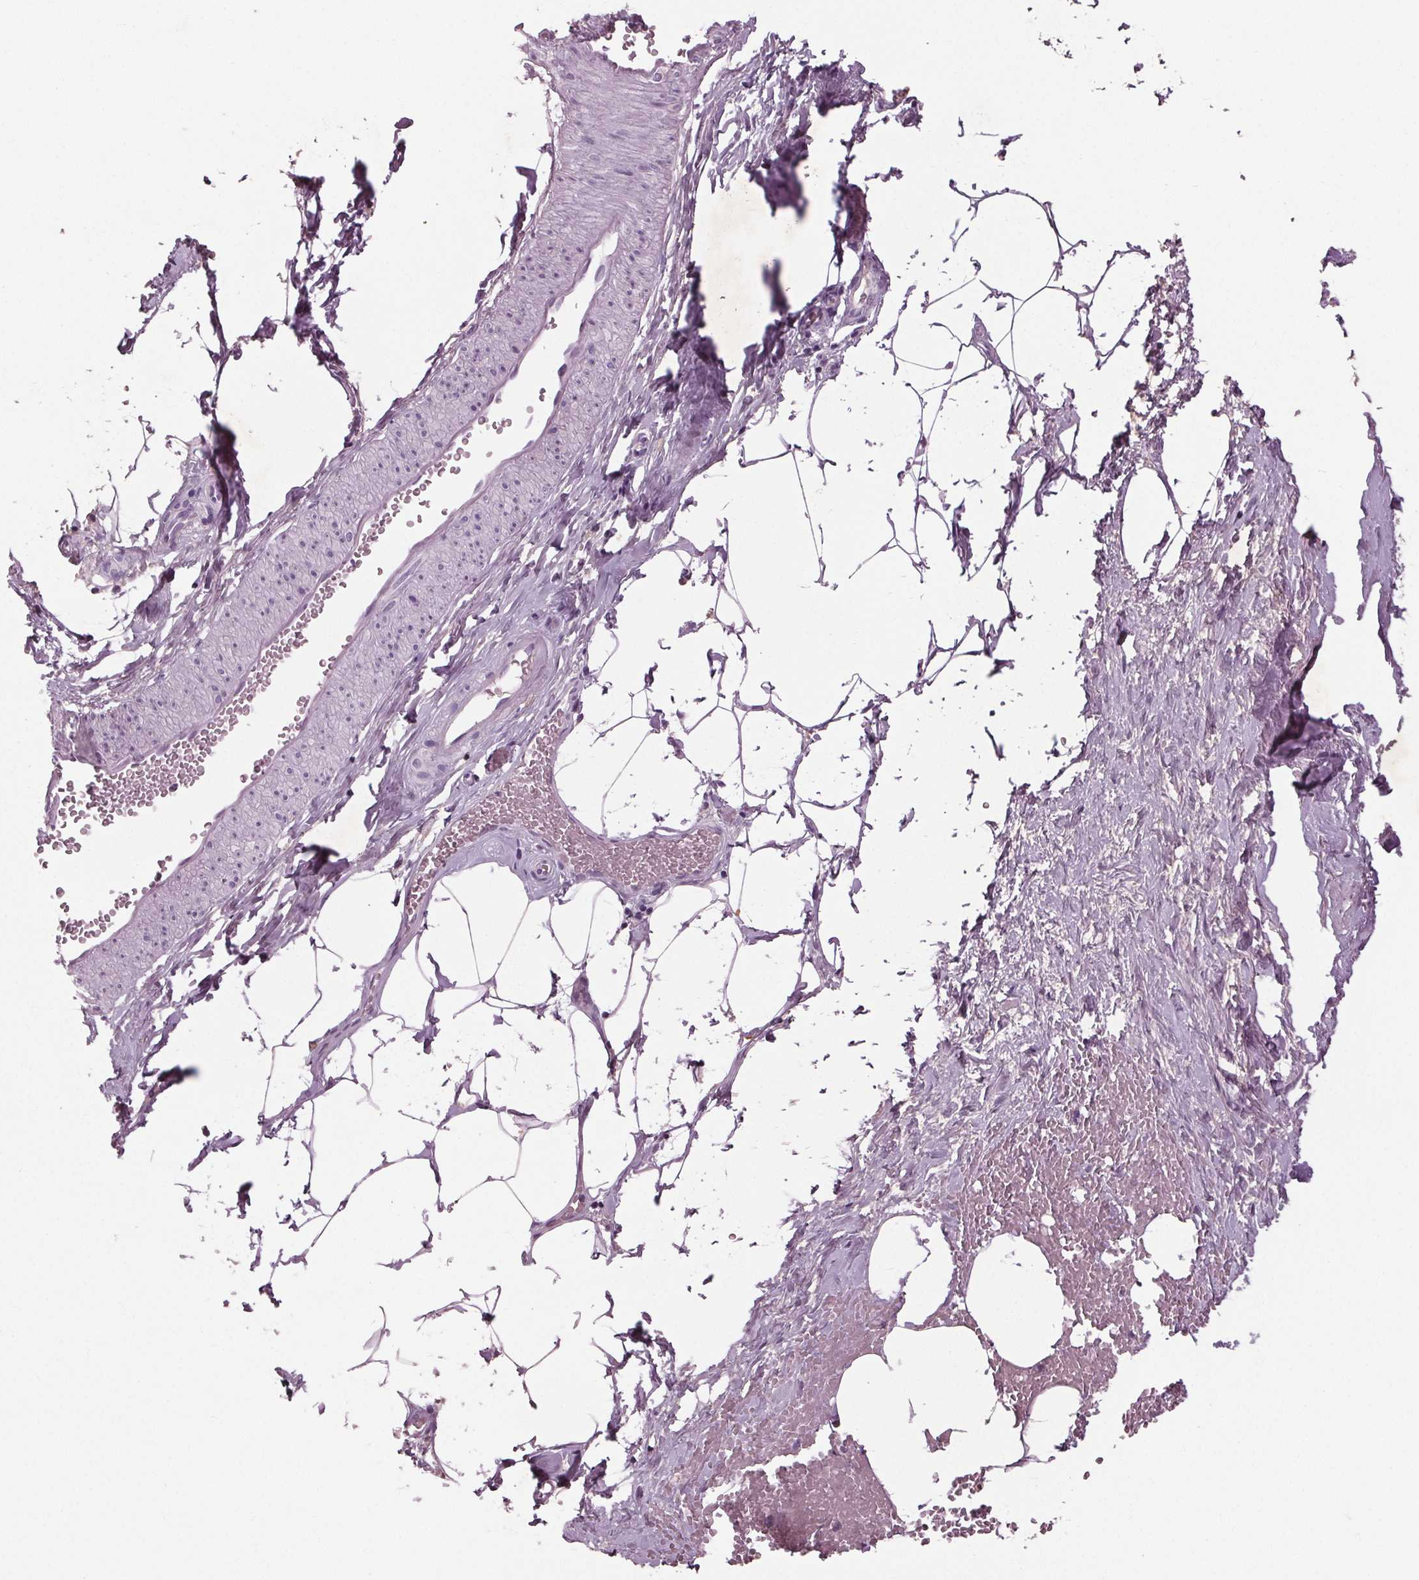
{"staining": {"intensity": "negative", "quantity": "none", "location": "none"}, "tissue": "adipose tissue", "cell_type": "Adipocytes", "image_type": "normal", "snomed": [{"axis": "morphology", "description": "Normal tissue, NOS"}, {"axis": "topography", "description": "Prostate"}, {"axis": "topography", "description": "Peripheral nerve tissue"}], "caption": "Immunohistochemistry (IHC) of unremarkable human adipose tissue displays no staining in adipocytes. (Stains: DAB IHC with hematoxylin counter stain, Microscopy: brightfield microscopy at high magnification).", "gene": "BHLHE22", "patient": {"sex": "male", "age": 55}}